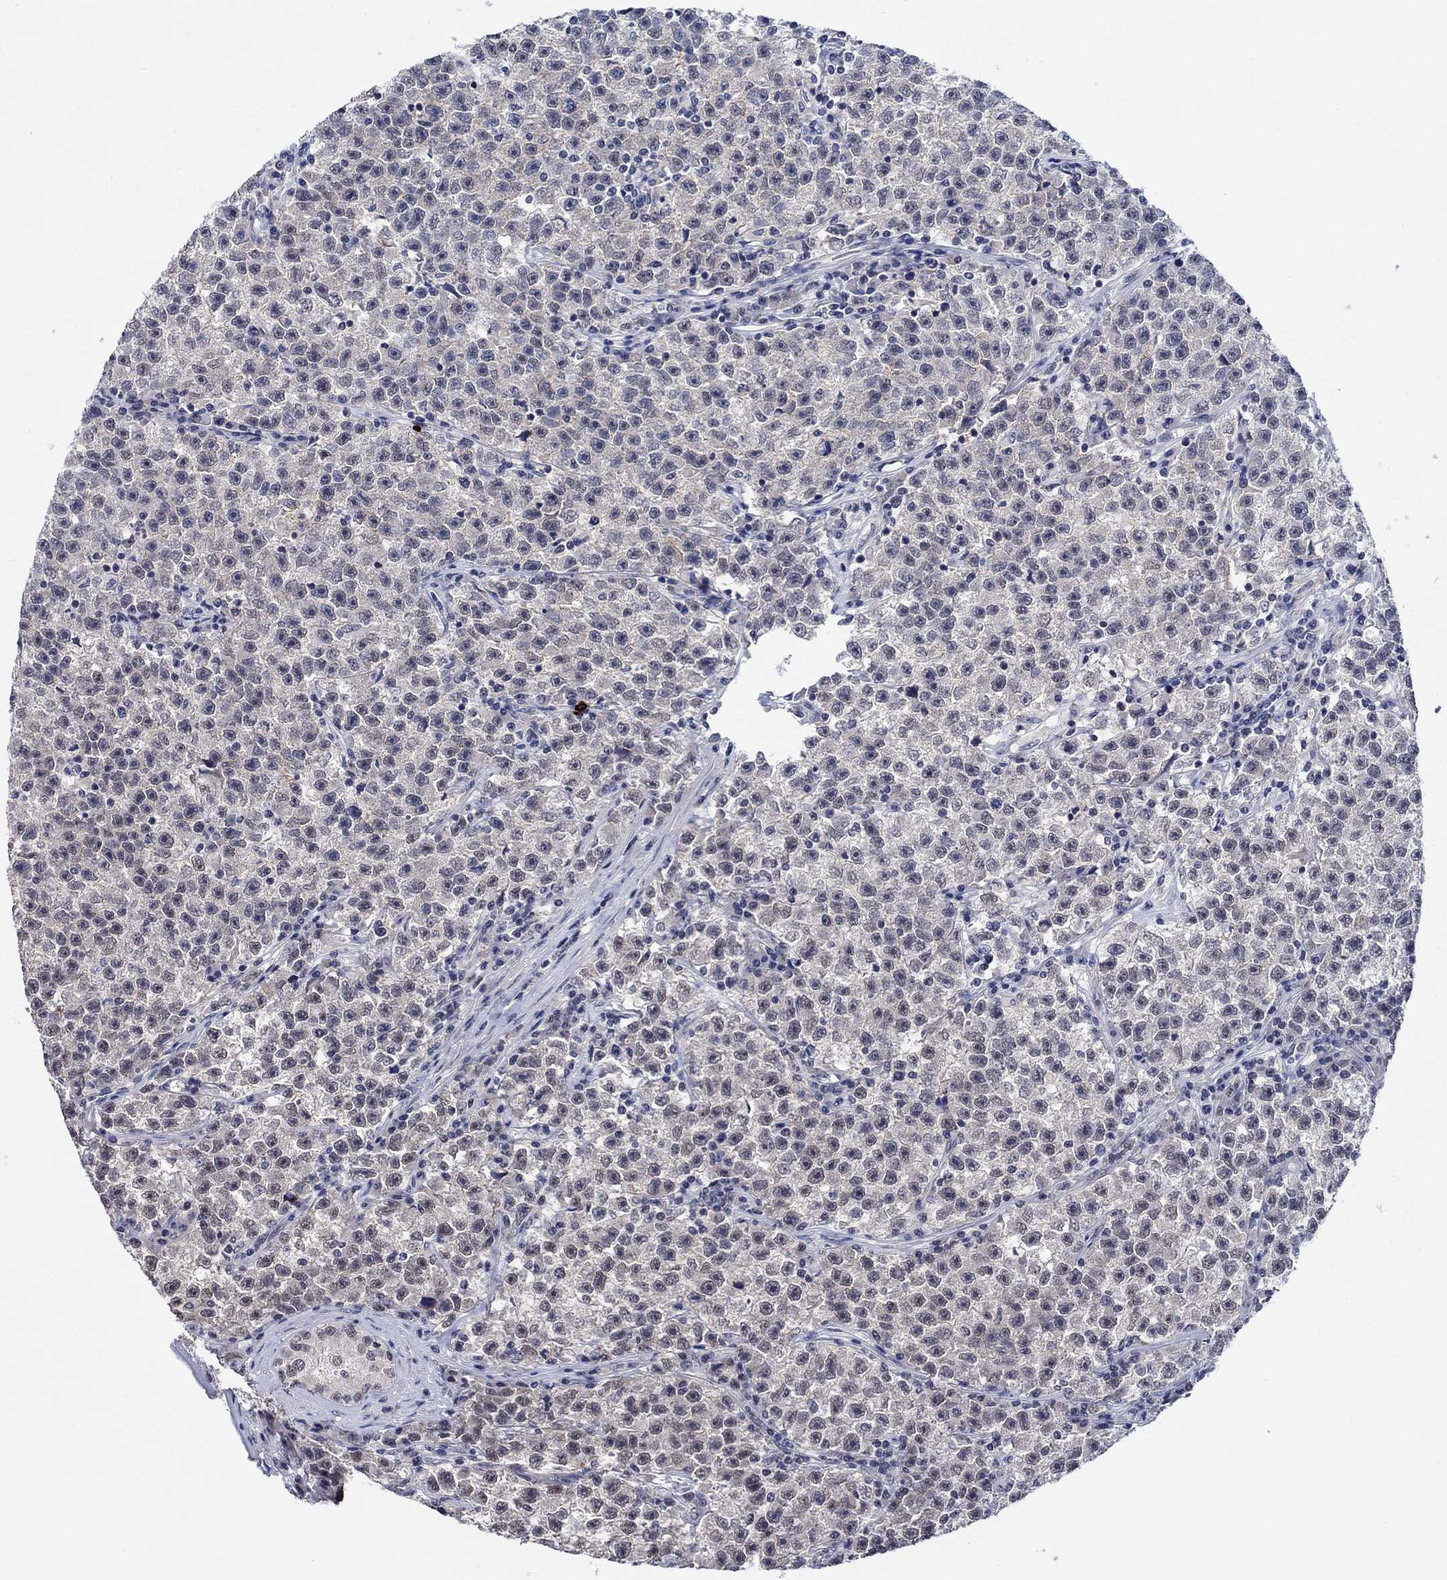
{"staining": {"intensity": "negative", "quantity": "none", "location": "none"}, "tissue": "testis cancer", "cell_type": "Tumor cells", "image_type": "cancer", "snomed": [{"axis": "morphology", "description": "Seminoma, NOS"}, {"axis": "topography", "description": "Testis"}], "caption": "An immunohistochemistry histopathology image of testis seminoma is shown. There is no staining in tumor cells of testis seminoma.", "gene": "PRRT3", "patient": {"sex": "male", "age": 22}}